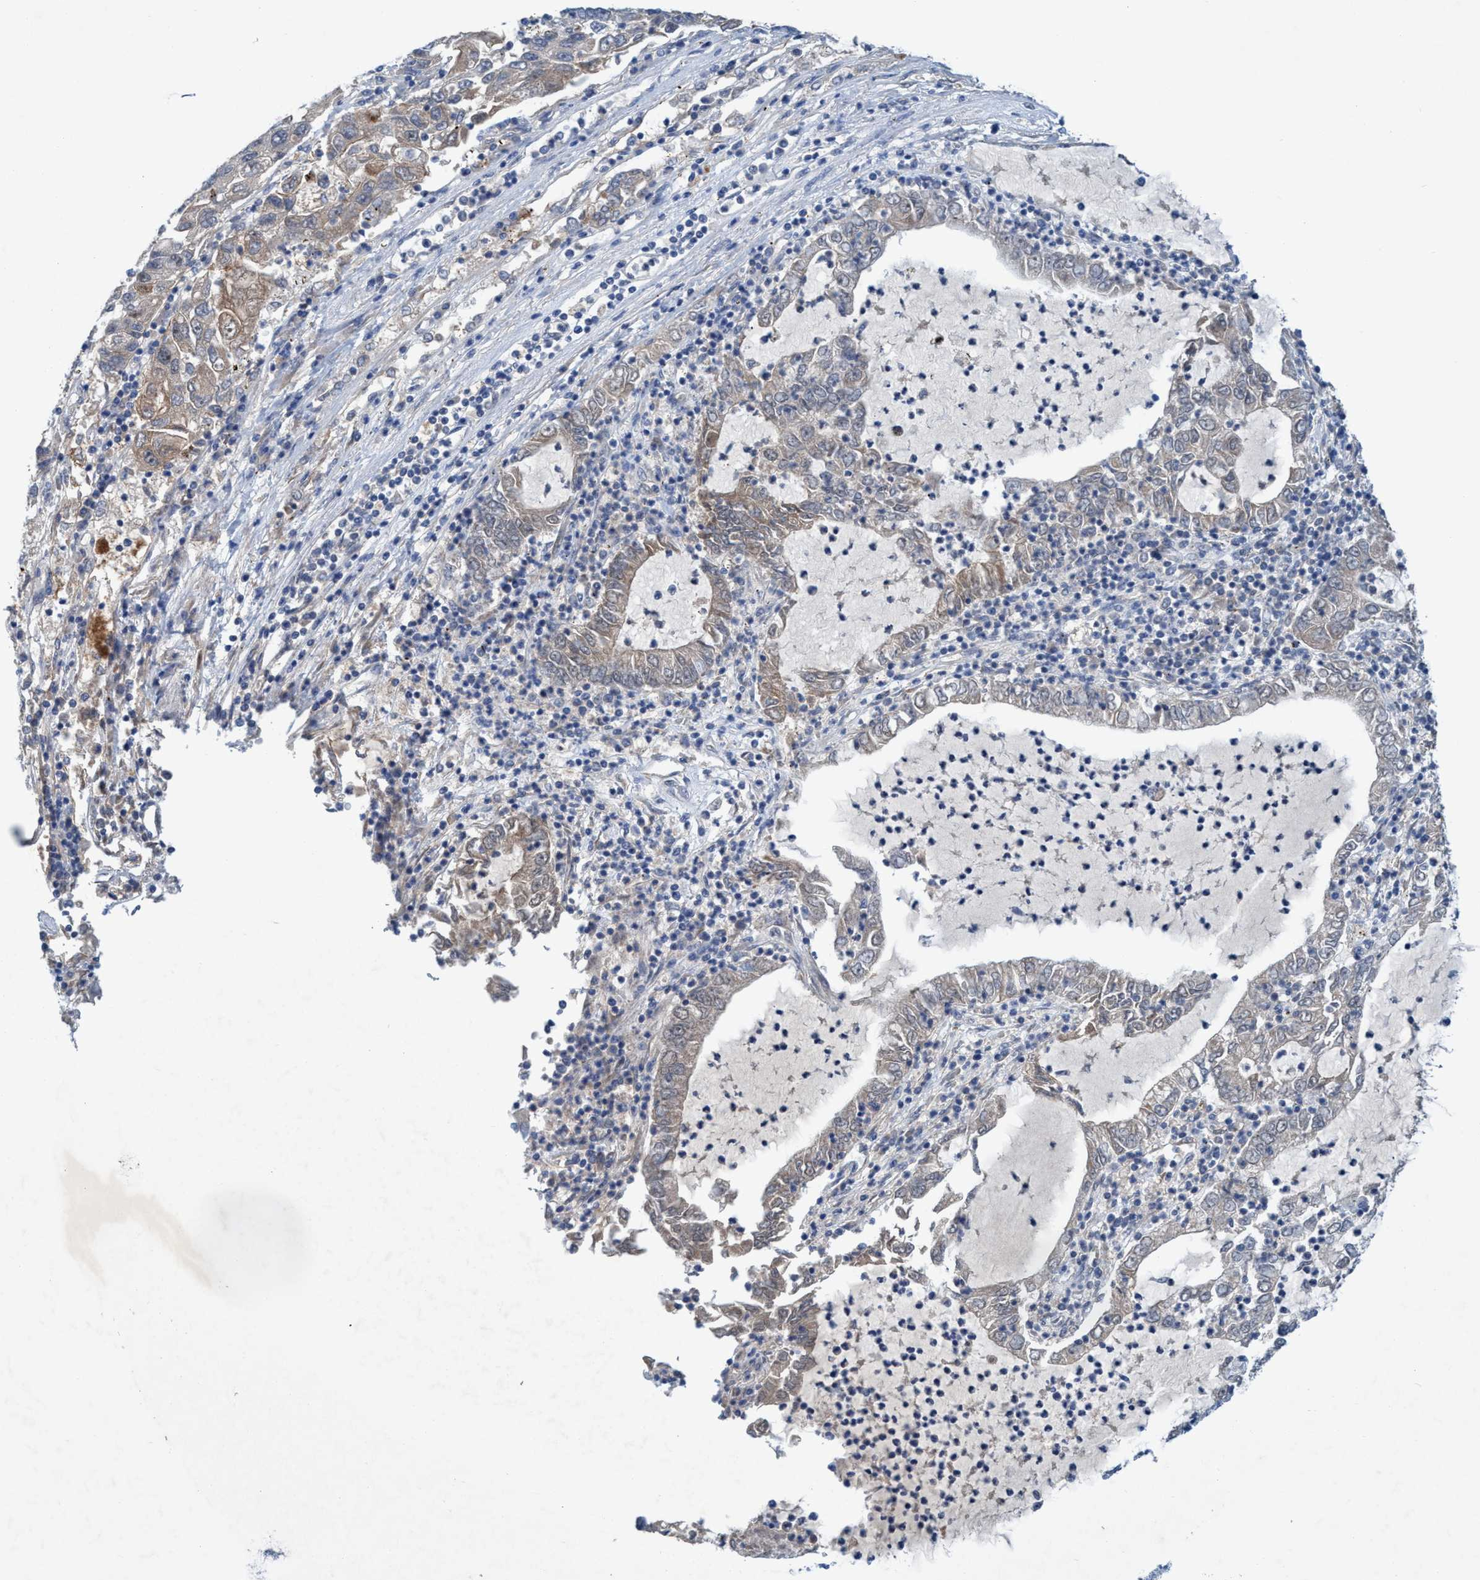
{"staining": {"intensity": "weak", "quantity": "25%-75%", "location": "cytoplasmic/membranous"}, "tissue": "lung cancer", "cell_type": "Tumor cells", "image_type": "cancer", "snomed": [{"axis": "morphology", "description": "Adenocarcinoma, NOS"}, {"axis": "topography", "description": "Lung"}], "caption": "Immunohistochemical staining of lung adenocarcinoma shows weak cytoplasmic/membranous protein staining in about 25%-75% of tumor cells. The staining was performed using DAB (3,3'-diaminobenzidine) to visualize the protein expression in brown, while the nuclei were stained in blue with hematoxylin (Magnification: 20x).", "gene": "GULP1", "patient": {"sex": "female", "age": 51}}